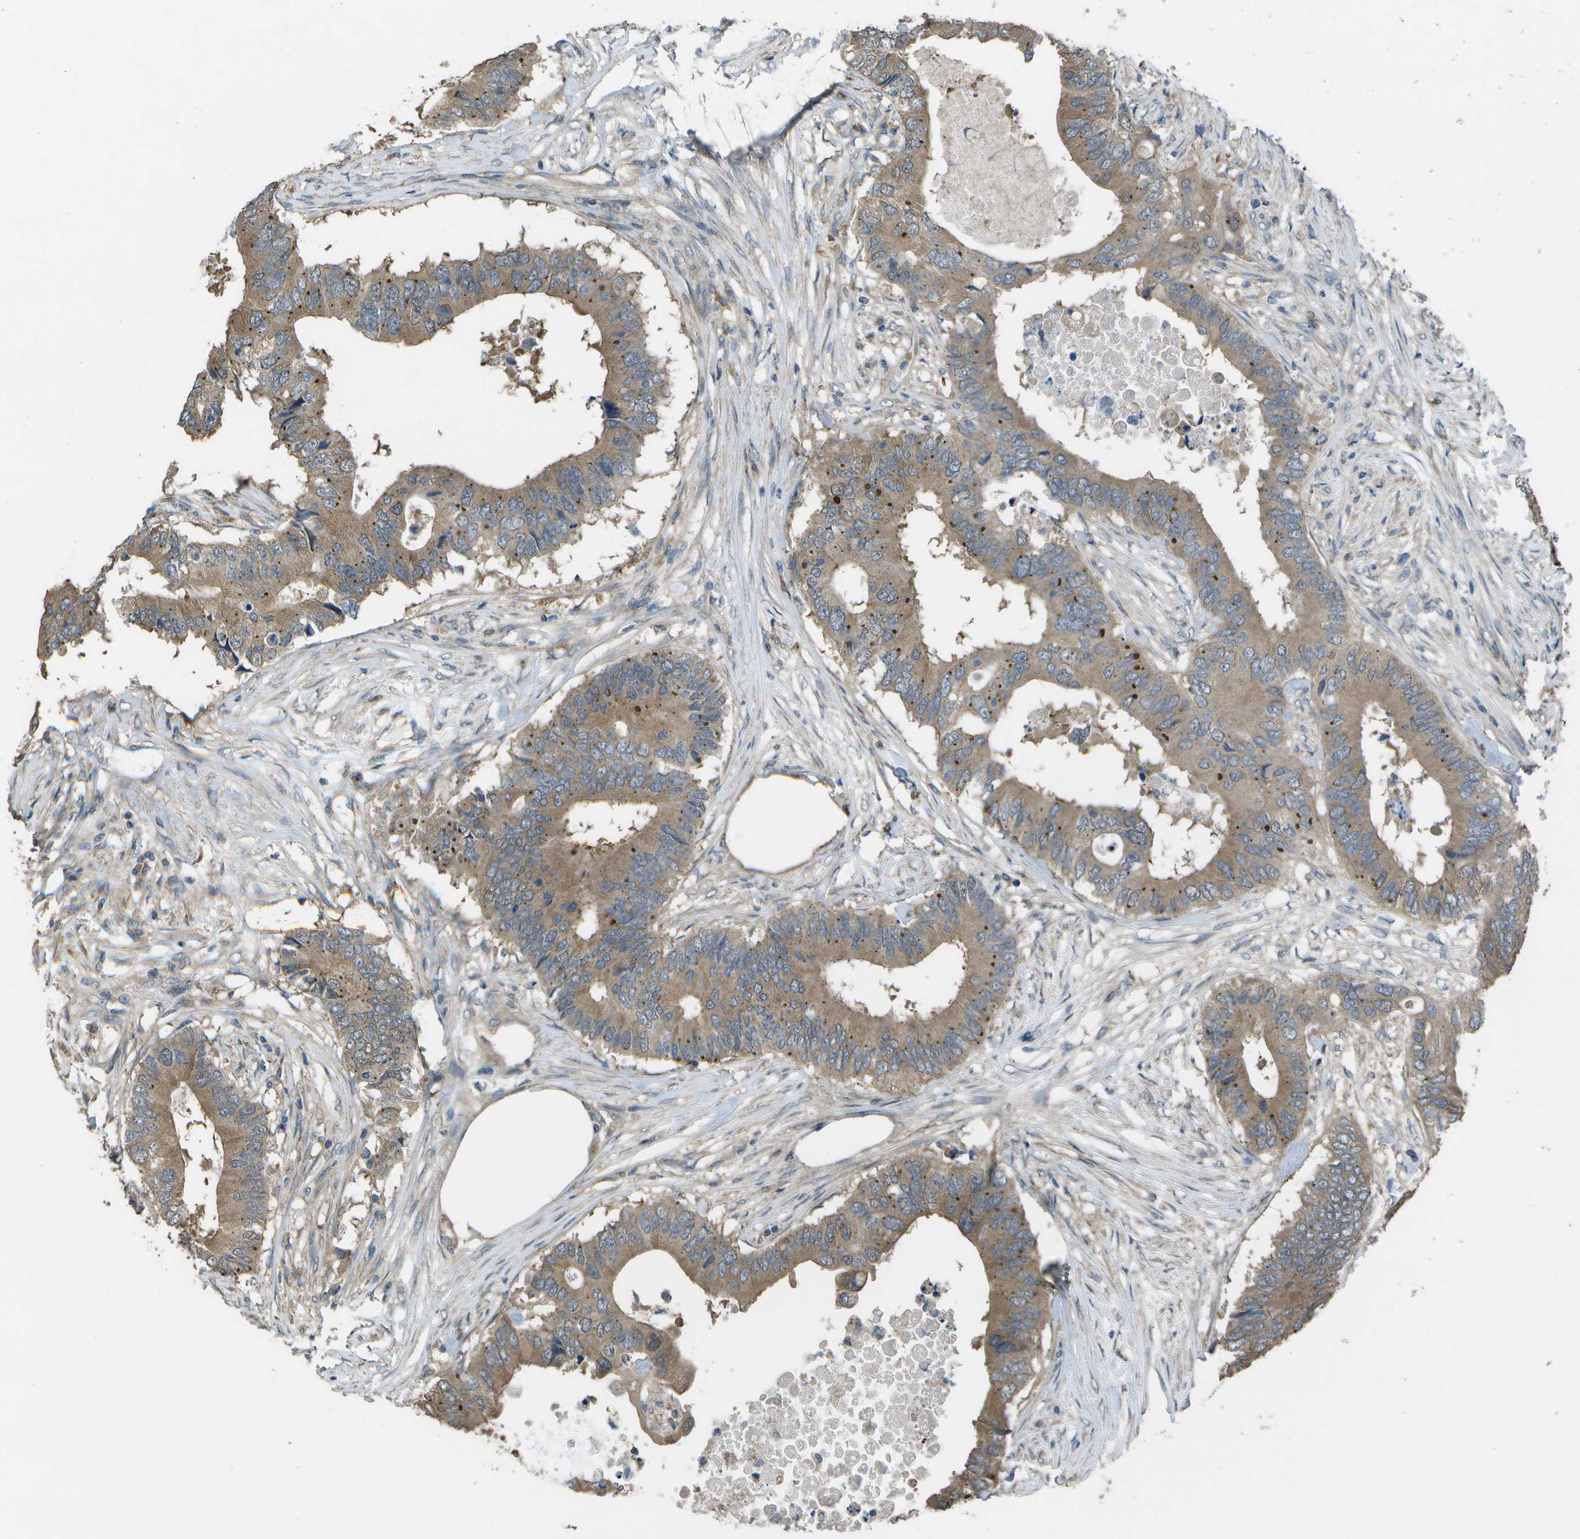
{"staining": {"intensity": "moderate", "quantity": ">75%", "location": "cytoplasmic/membranous"}, "tissue": "colorectal cancer", "cell_type": "Tumor cells", "image_type": "cancer", "snomed": [{"axis": "morphology", "description": "Adenocarcinoma, NOS"}, {"axis": "topography", "description": "Colon"}], "caption": "Immunohistochemical staining of human adenocarcinoma (colorectal) exhibits medium levels of moderate cytoplasmic/membranous expression in about >75% of tumor cells.", "gene": "CLNS1A", "patient": {"sex": "male", "age": 71}}